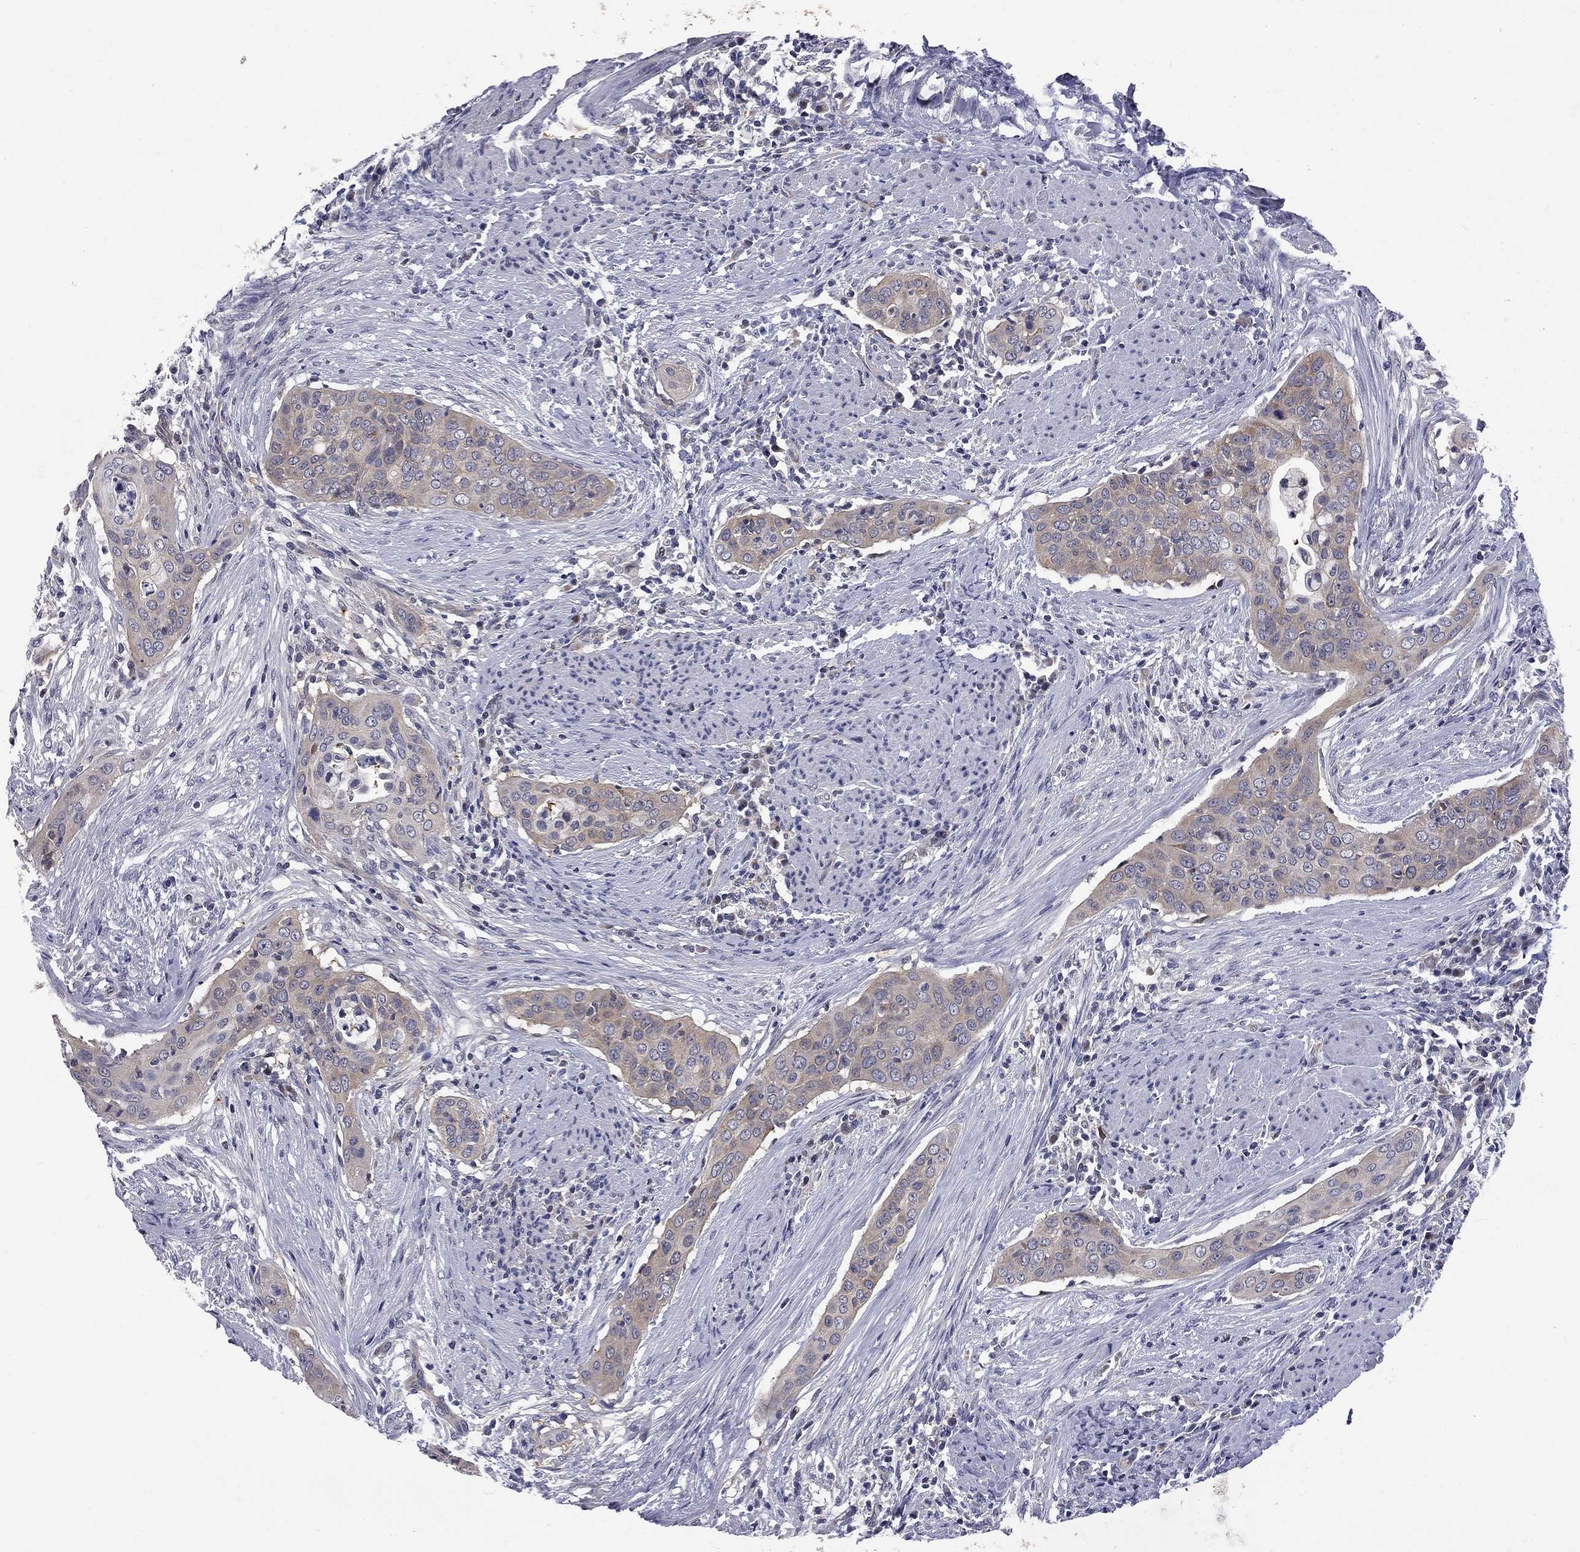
{"staining": {"intensity": "negative", "quantity": "none", "location": "none"}, "tissue": "urothelial cancer", "cell_type": "Tumor cells", "image_type": "cancer", "snomed": [{"axis": "morphology", "description": "Urothelial carcinoma, High grade"}, {"axis": "topography", "description": "Urinary bladder"}], "caption": "Human high-grade urothelial carcinoma stained for a protein using IHC displays no positivity in tumor cells.", "gene": "GALNT8", "patient": {"sex": "male", "age": 82}}